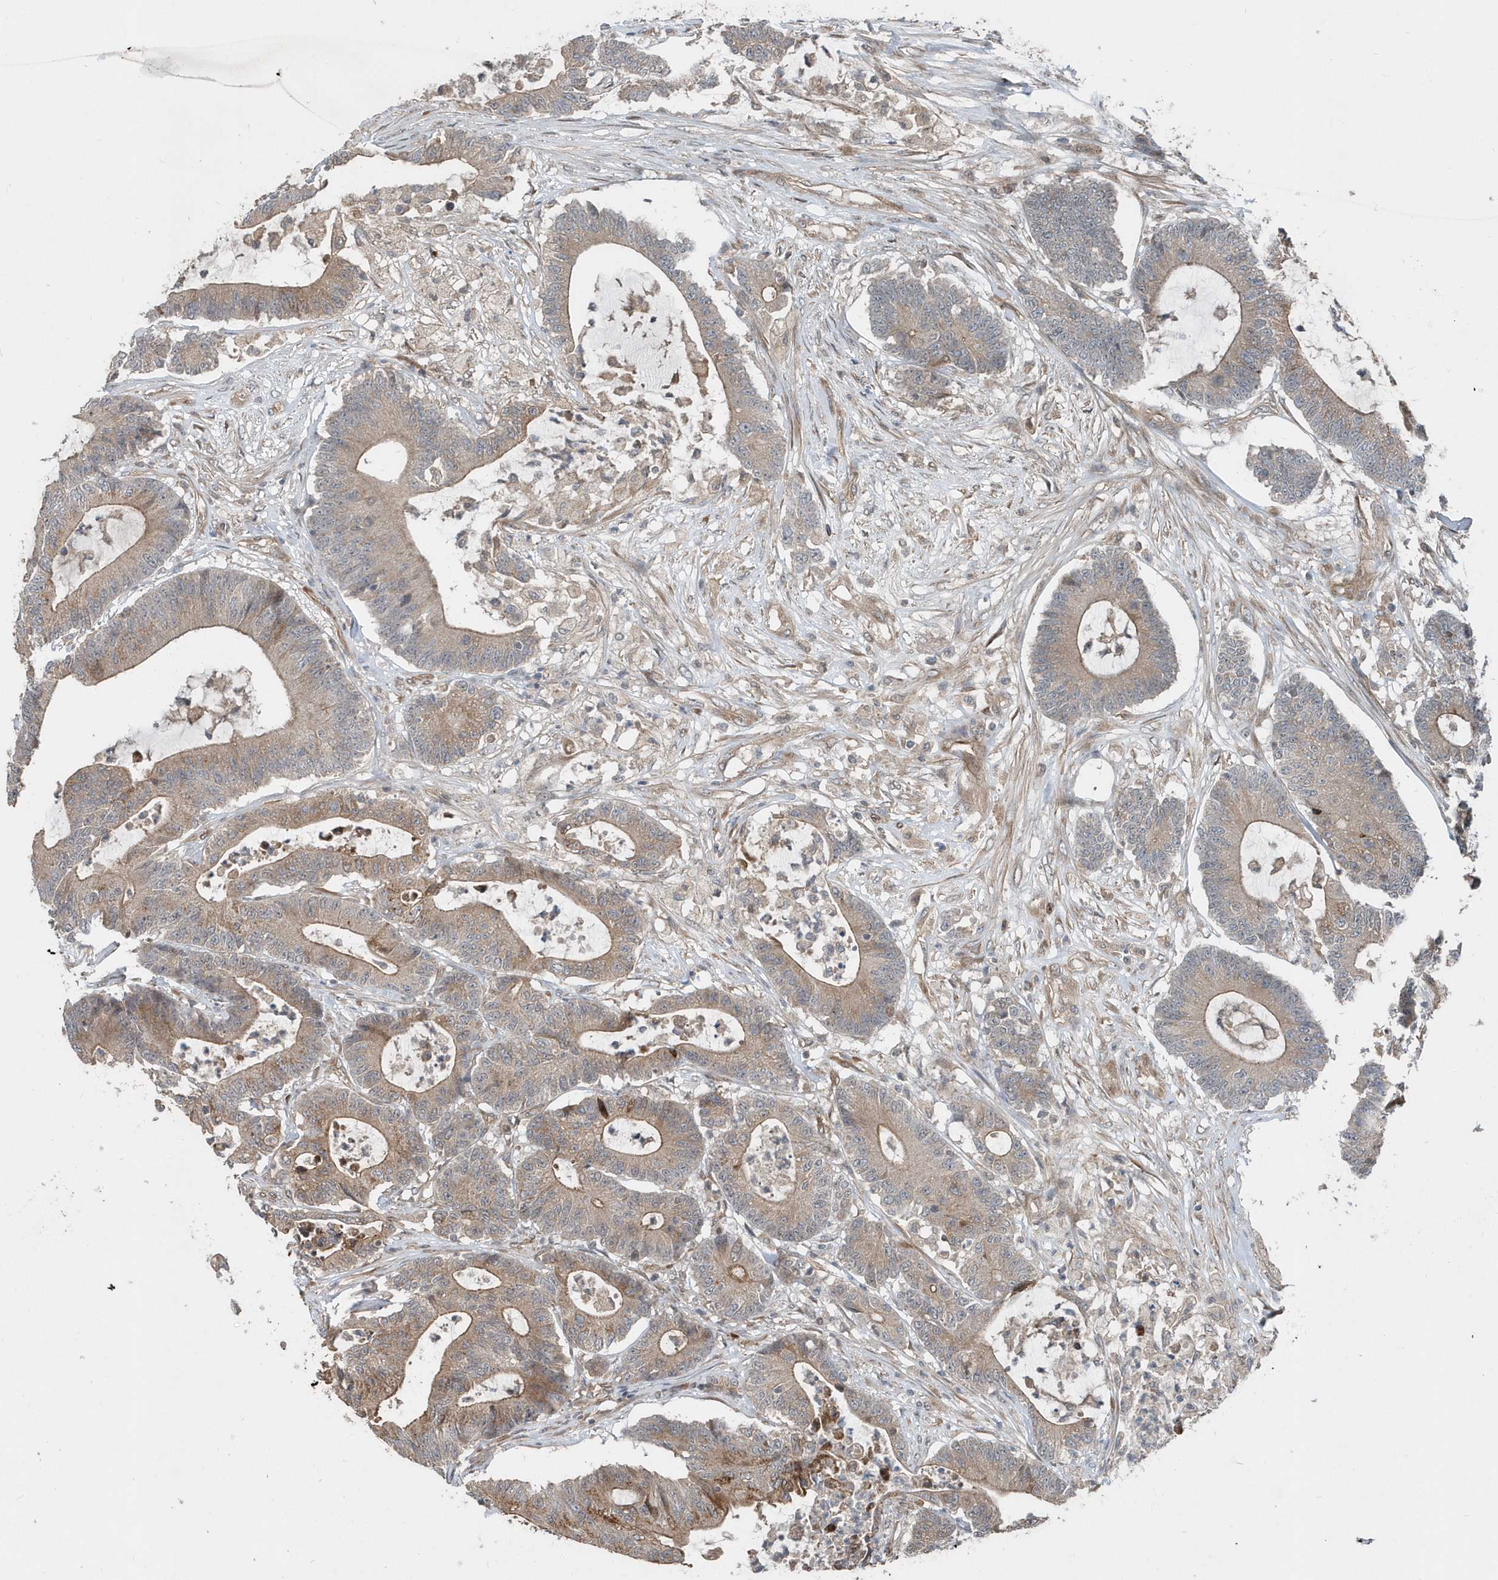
{"staining": {"intensity": "weak", "quantity": "25%-75%", "location": "cytoplasmic/membranous"}, "tissue": "colorectal cancer", "cell_type": "Tumor cells", "image_type": "cancer", "snomed": [{"axis": "morphology", "description": "Adenocarcinoma, NOS"}, {"axis": "topography", "description": "Colon"}], "caption": "IHC histopathology image of neoplastic tissue: human colorectal cancer (adenocarcinoma) stained using immunohistochemistry (IHC) shows low levels of weak protein expression localized specifically in the cytoplasmic/membranous of tumor cells, appearing as a cytoplasmic/membranous brown color.", "gene": "MCC", "patient": {"sex": "female", "age": 84}}